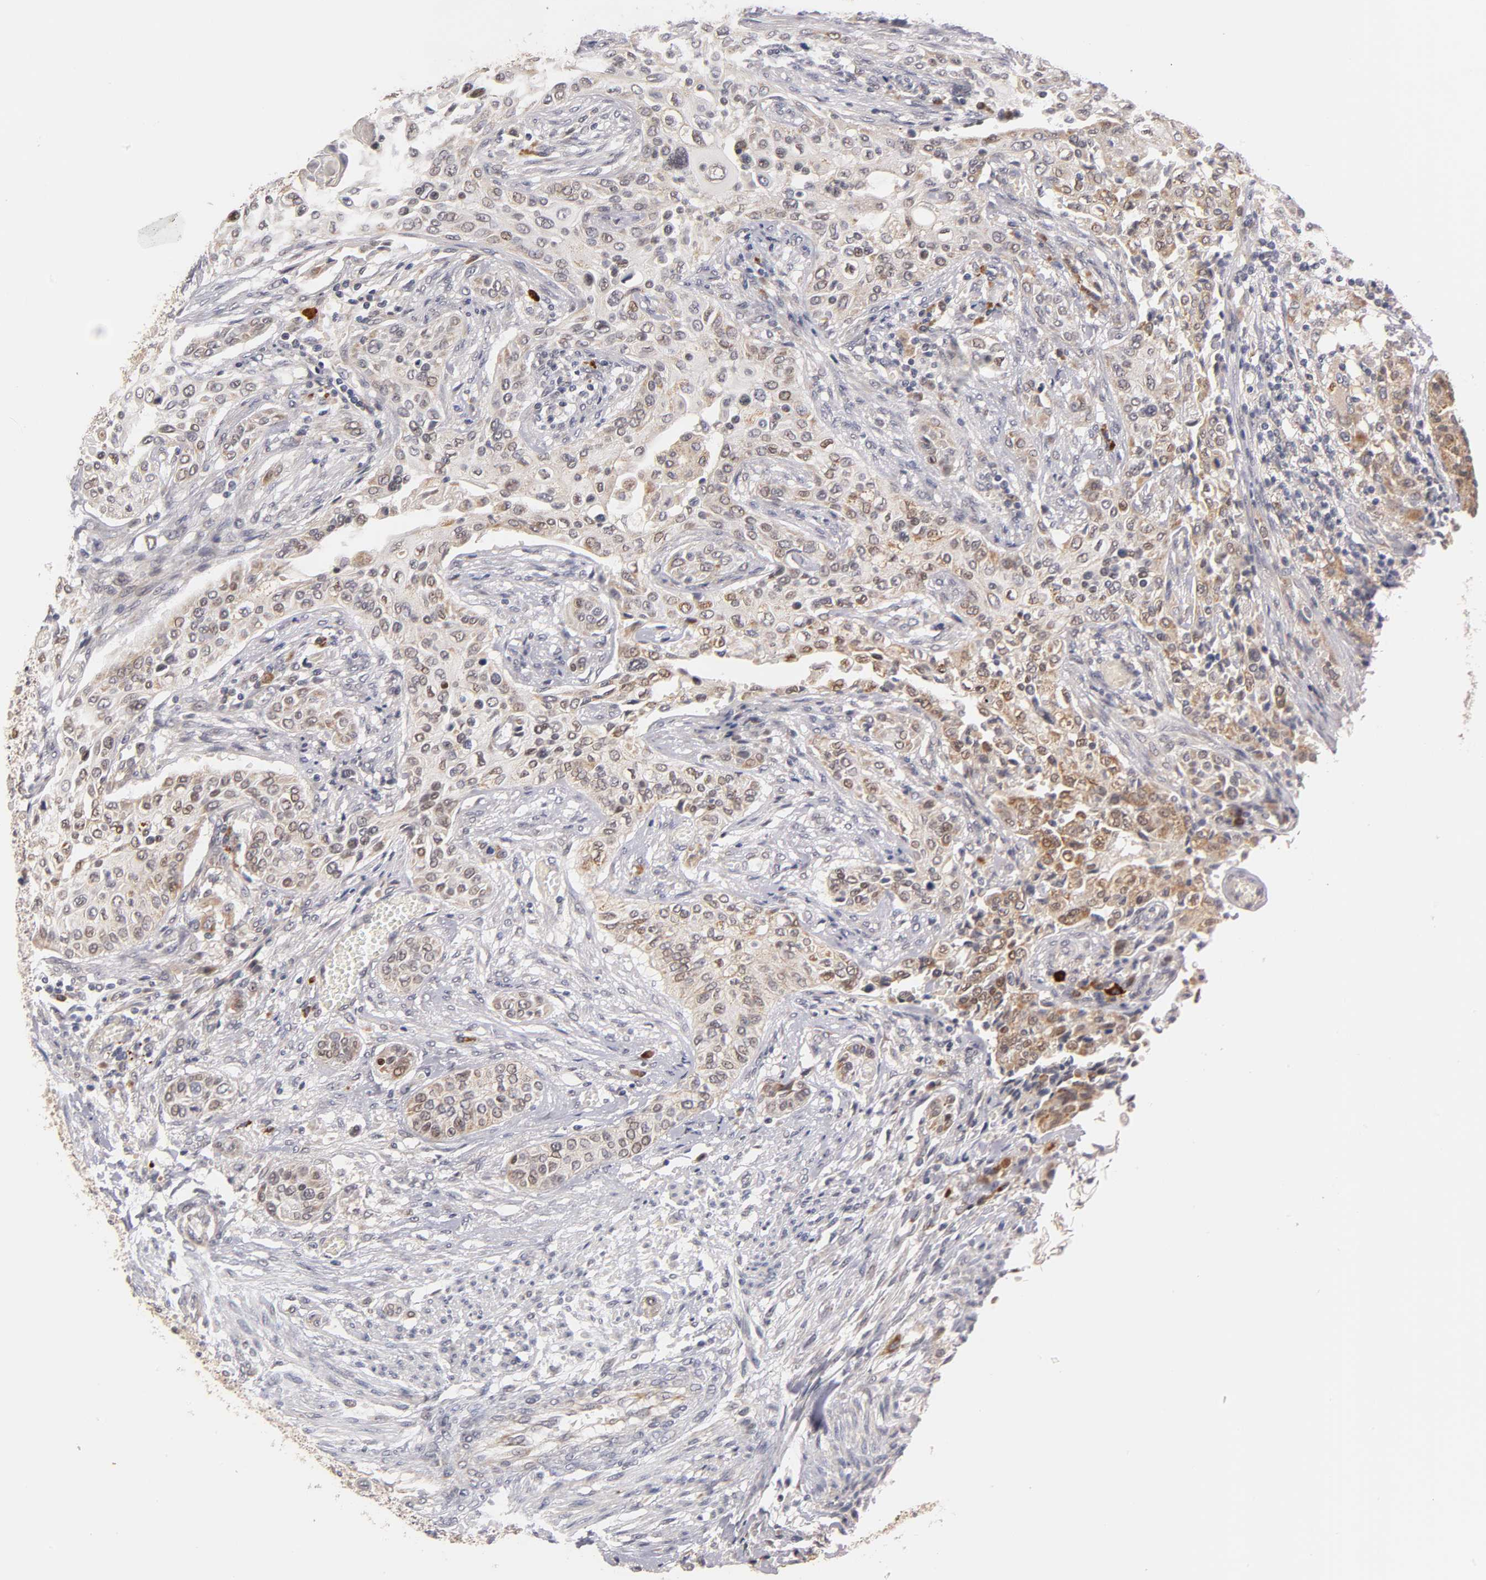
{"staining": {"intensity": "moderate", "quantity": ">75%", "location": "cytoplasmic/membranous,nuclear"}, "tissue": "urothelial cancer", "cell_type": "Tumor cells", "image_type": "cancer", "snomed": [{"axis": "morphology", "description": "Urothelial carcinoma, High grade"}, {"axis": "topography", "description": "Urinary bladder"}], "caption": "Immunohistochemical staining of human urothelial carcinoma (high-grade) exhibits medium levels of moderate cytoplasmic/membranous and nuclear staining in approximately >75% of tumor cells.", "gene": "GSTZ1", "patient": {"sex": "male", "age": 74}}